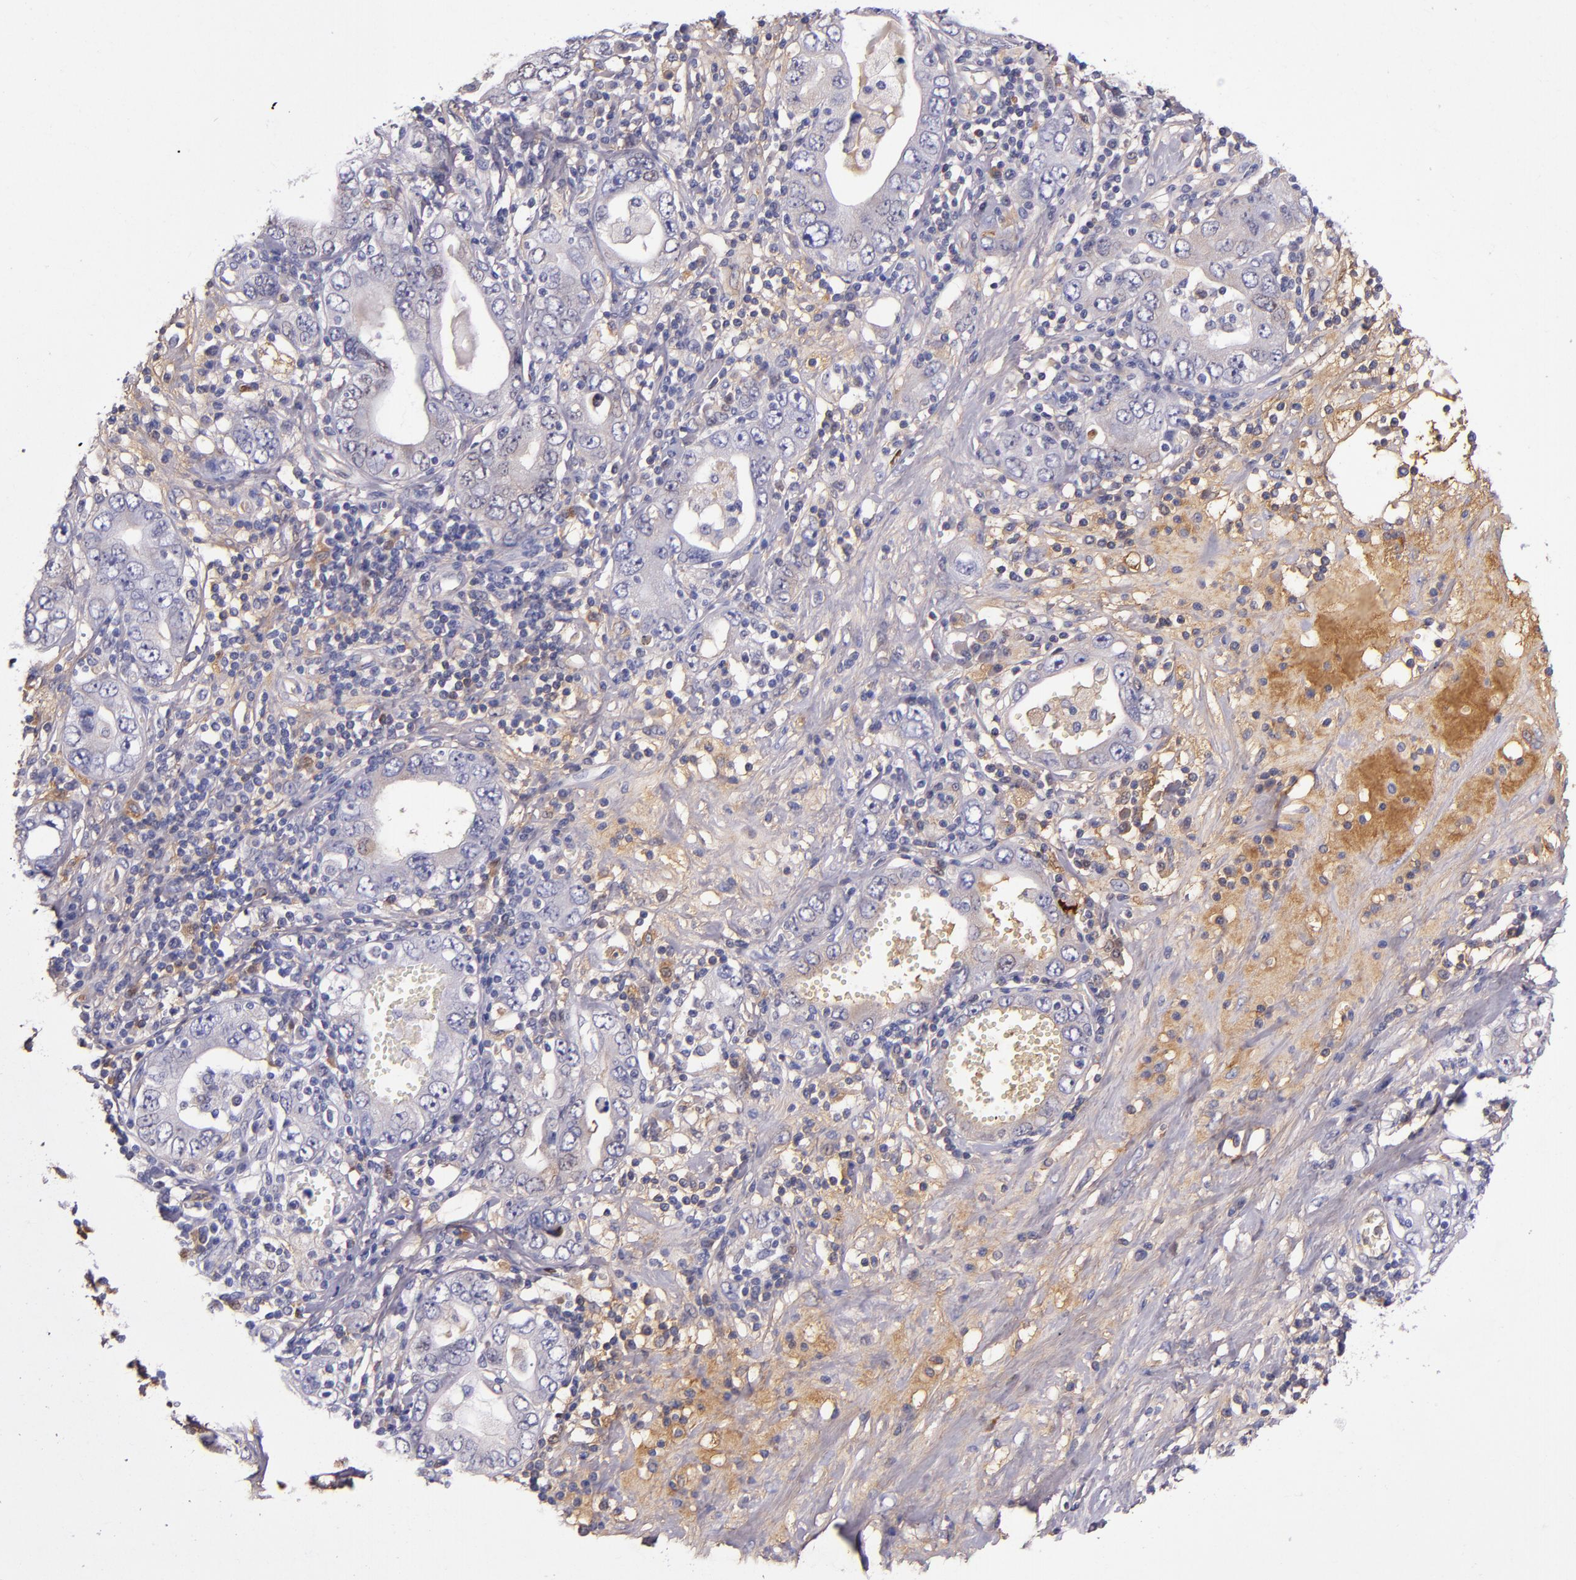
{"staining": {"intensity": "weak", "quantity": "<25%", "location": "cytoplasmic/membranous"}, "tissue": "stomach cancer", "cell_type": "Tumor cells", "image_type": "cancer", "snomed": [{"axis": "morphology", "description": "Adenocarcinoma, NOS"}, {"axis": "topography", "description": "Stomach, lower"}], "caption": "Immunohistochemistry of human stomach adenocarcinoma exhibits no positivity in tumor cells.", "gene": "CLEC3B", "patient": {"sex": "female", "age": 93}}